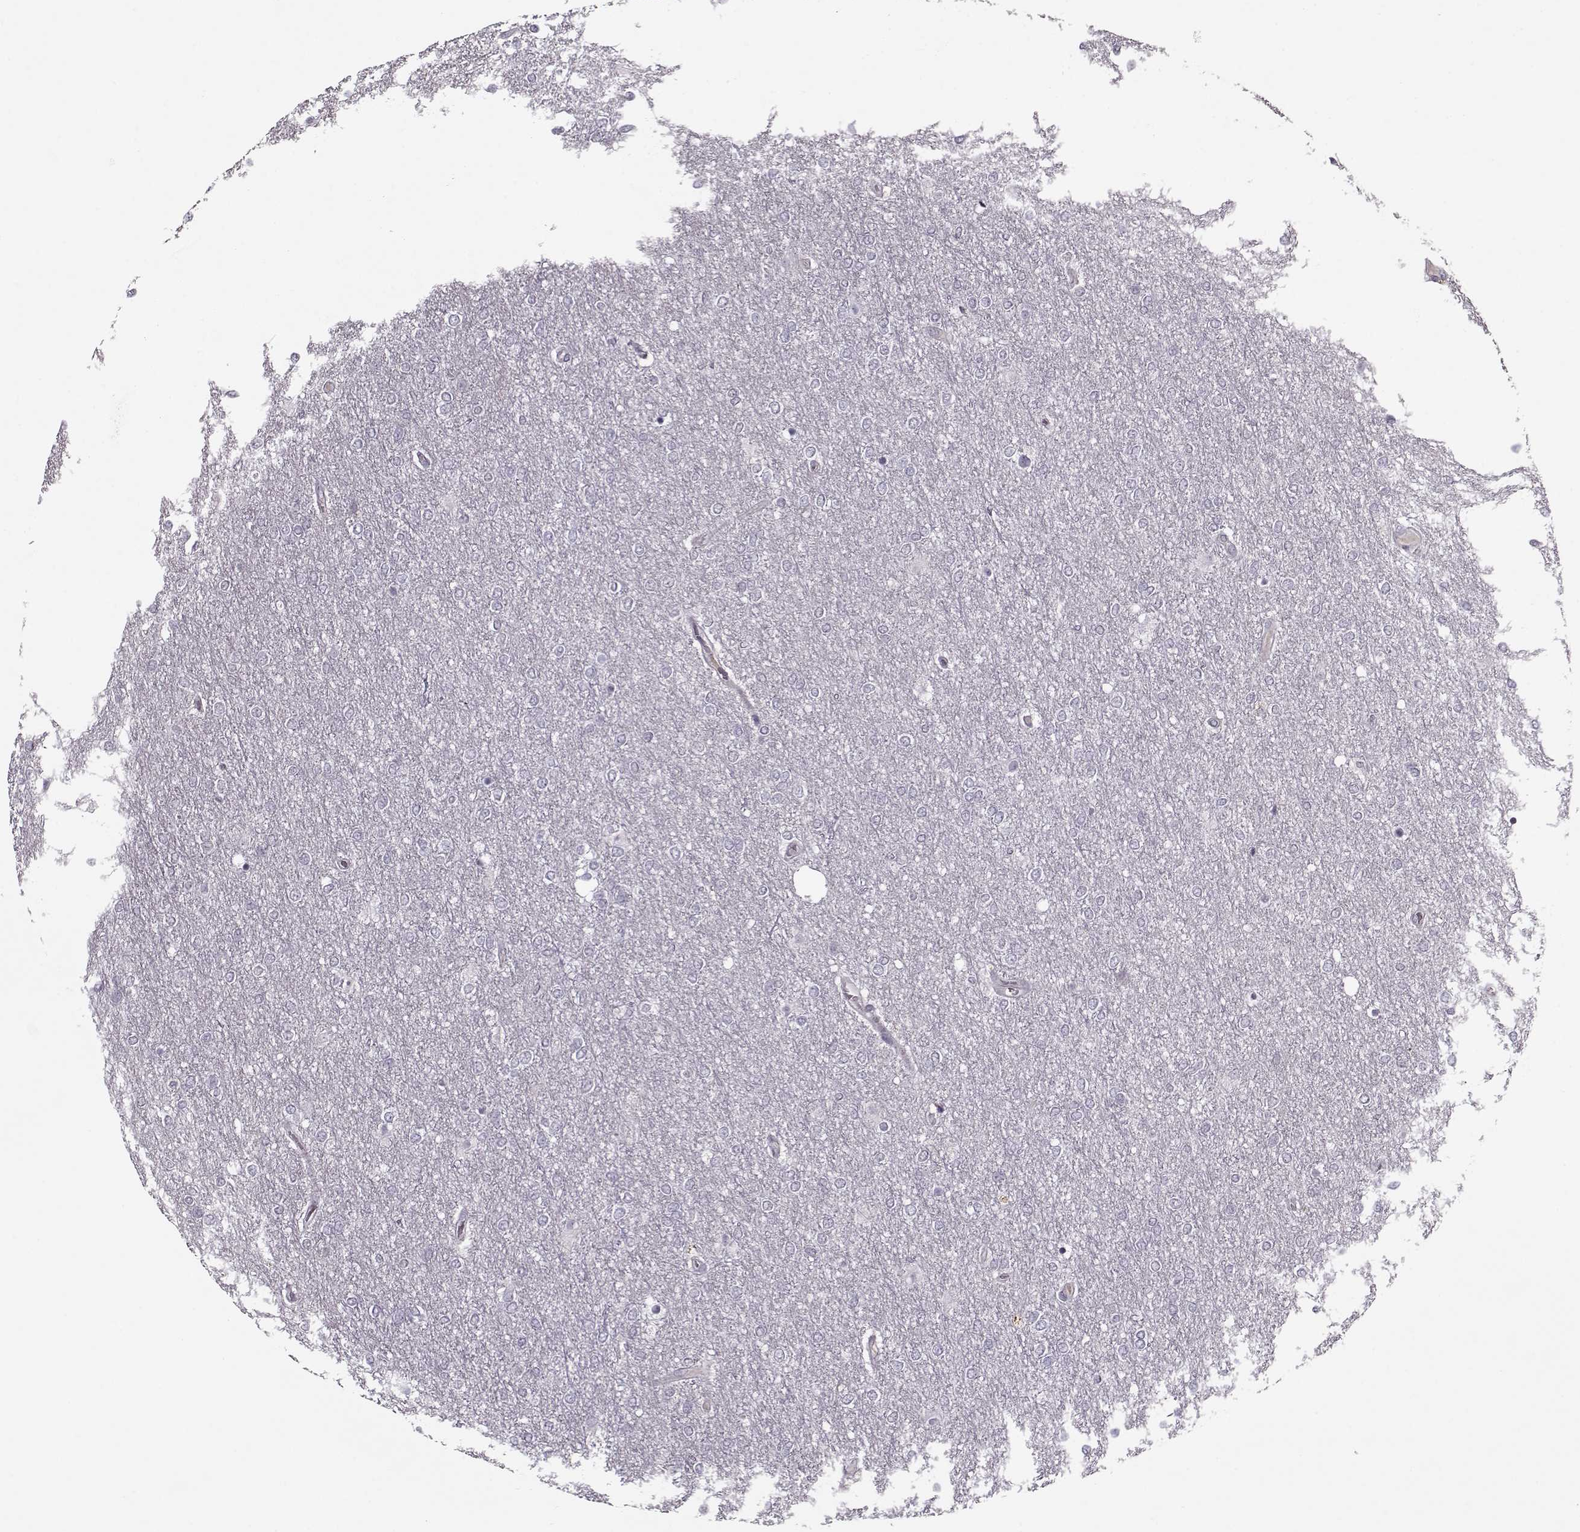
{"staining": {"intensity": "negative", "quantity": "none", "location": "none"}, "tissue": "glioma", "cell_type": "Tumor cells", "image_type": "cancer", "snomed": [{"axis": "morphology", "description": "Glioma, malignant, High grade"}, {"axis": "topography", "description": "Brain"}], "caption": "Malignant glioma (high-grade) was stained to show a protein in brown. There is no significant staining in tumor cells.", "gene": "KRT9", "patient": {"sex": "female", "age": 61}}